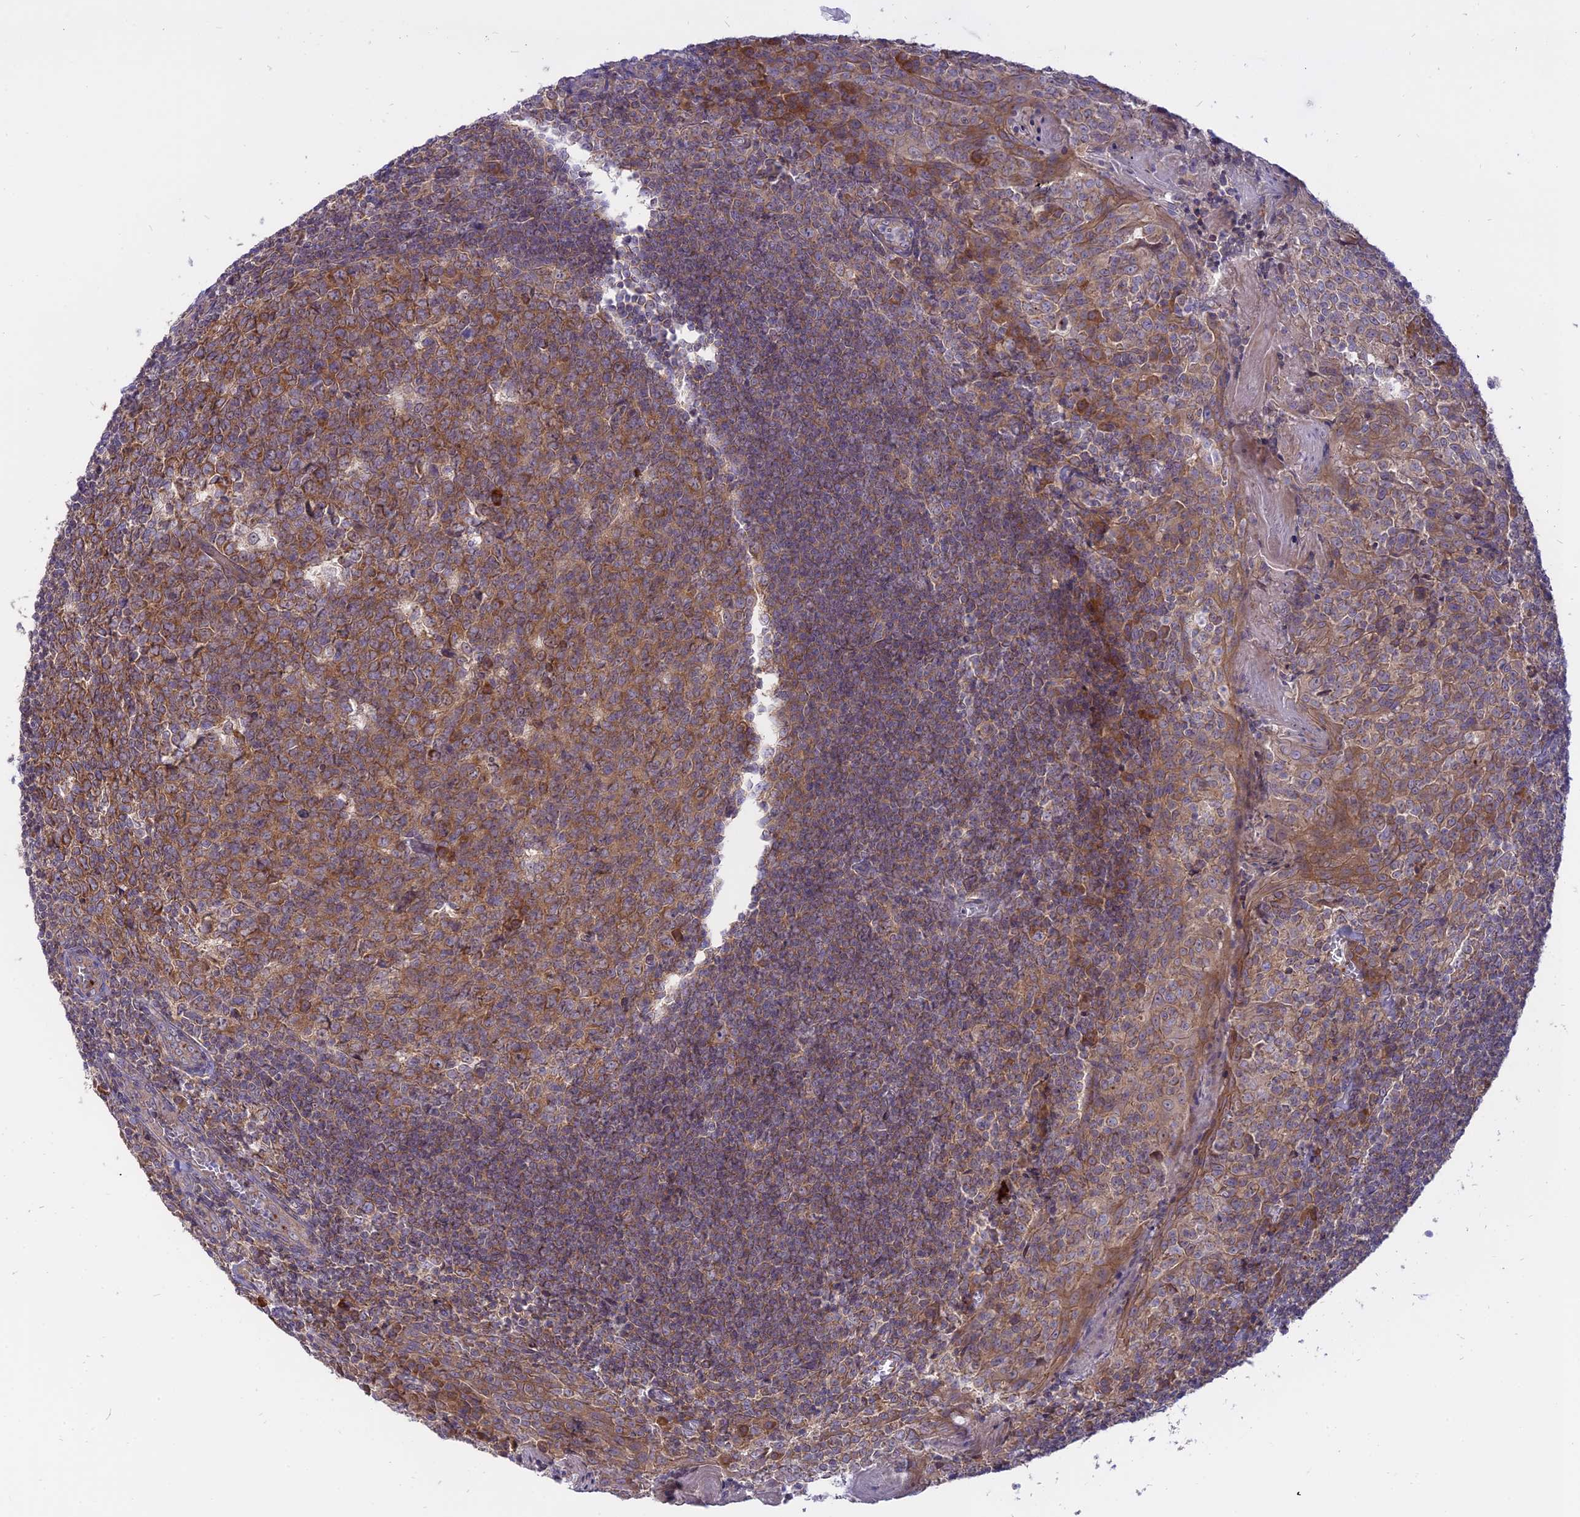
{"staining": {"intensity": "moderate", "quantity": ">75%", "location": "cytoplasmic/membranous"}, "tissue": "tonsil", "cell_type": "Germinal center cells", "image_type": "normal", "snomed": [{"axis": "morphology", "description": "Normal tissue, NOS"}, {"axis": "topography", "description": "Tonsil"}], "caption": "A brown stain labels moderate cytoplasmic/membranous staining of a protein in germinal center cells of benign human tonsil.", "gene": "IL21R", "patient": {"sex": "male", "age": 27}}